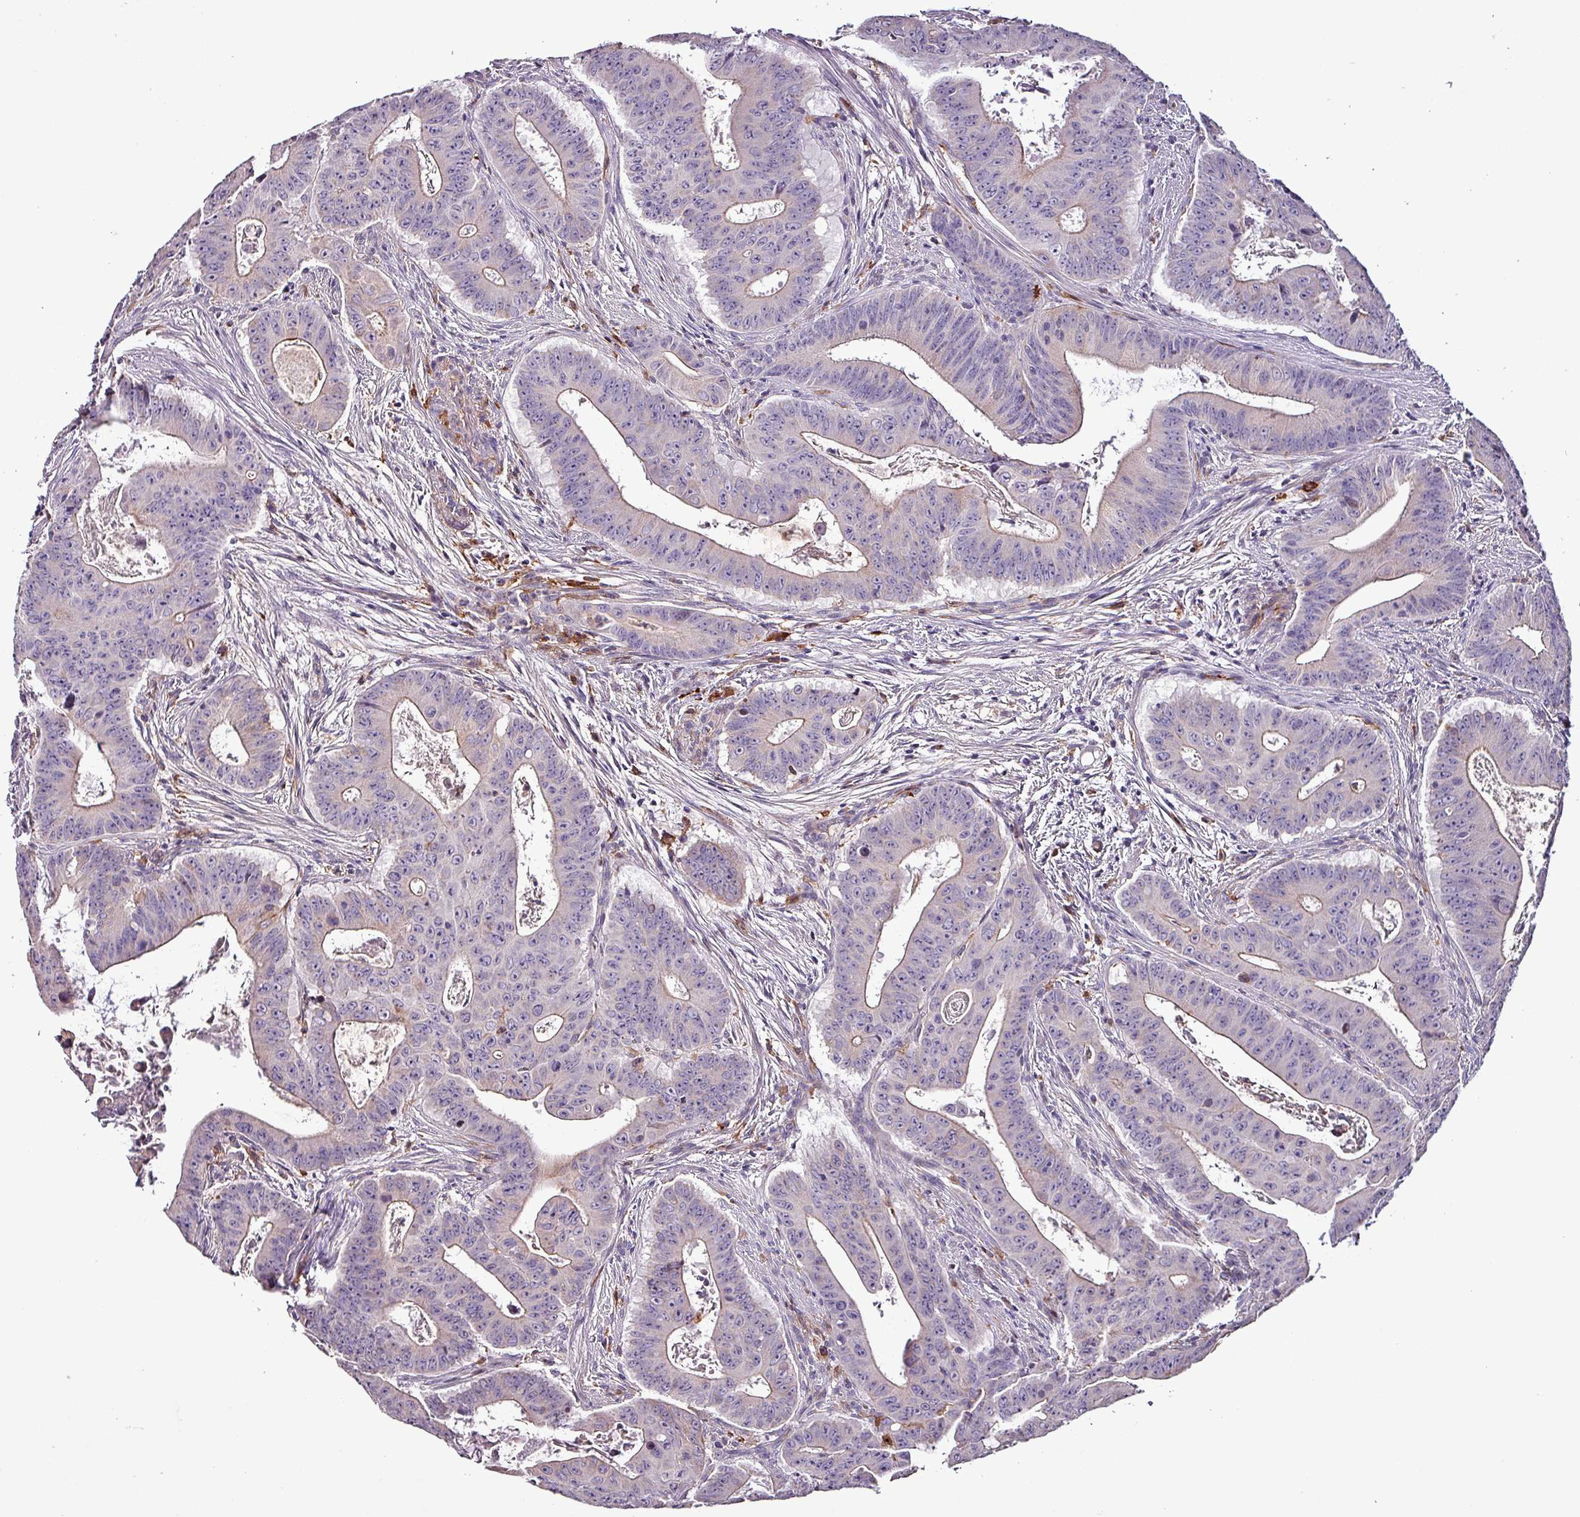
{"staining": {"intensity": "negative", "quantity": "none", "location": "none"}, "tissue": "colorectal cancer", "cell_type": "Tumor cells", "image_type": "cancer", "snomed": [{"axis": "morphology", "description": "Adenocarcinoma, NOS"}, {"axis": "topography", "description": "Rectum"}], "caption": "Immunohistochemistry of colorectal cancer reveals no positivity in tumor cells.", "gene": "SCIN", "patient": {"sex": "female", "age": 75}}